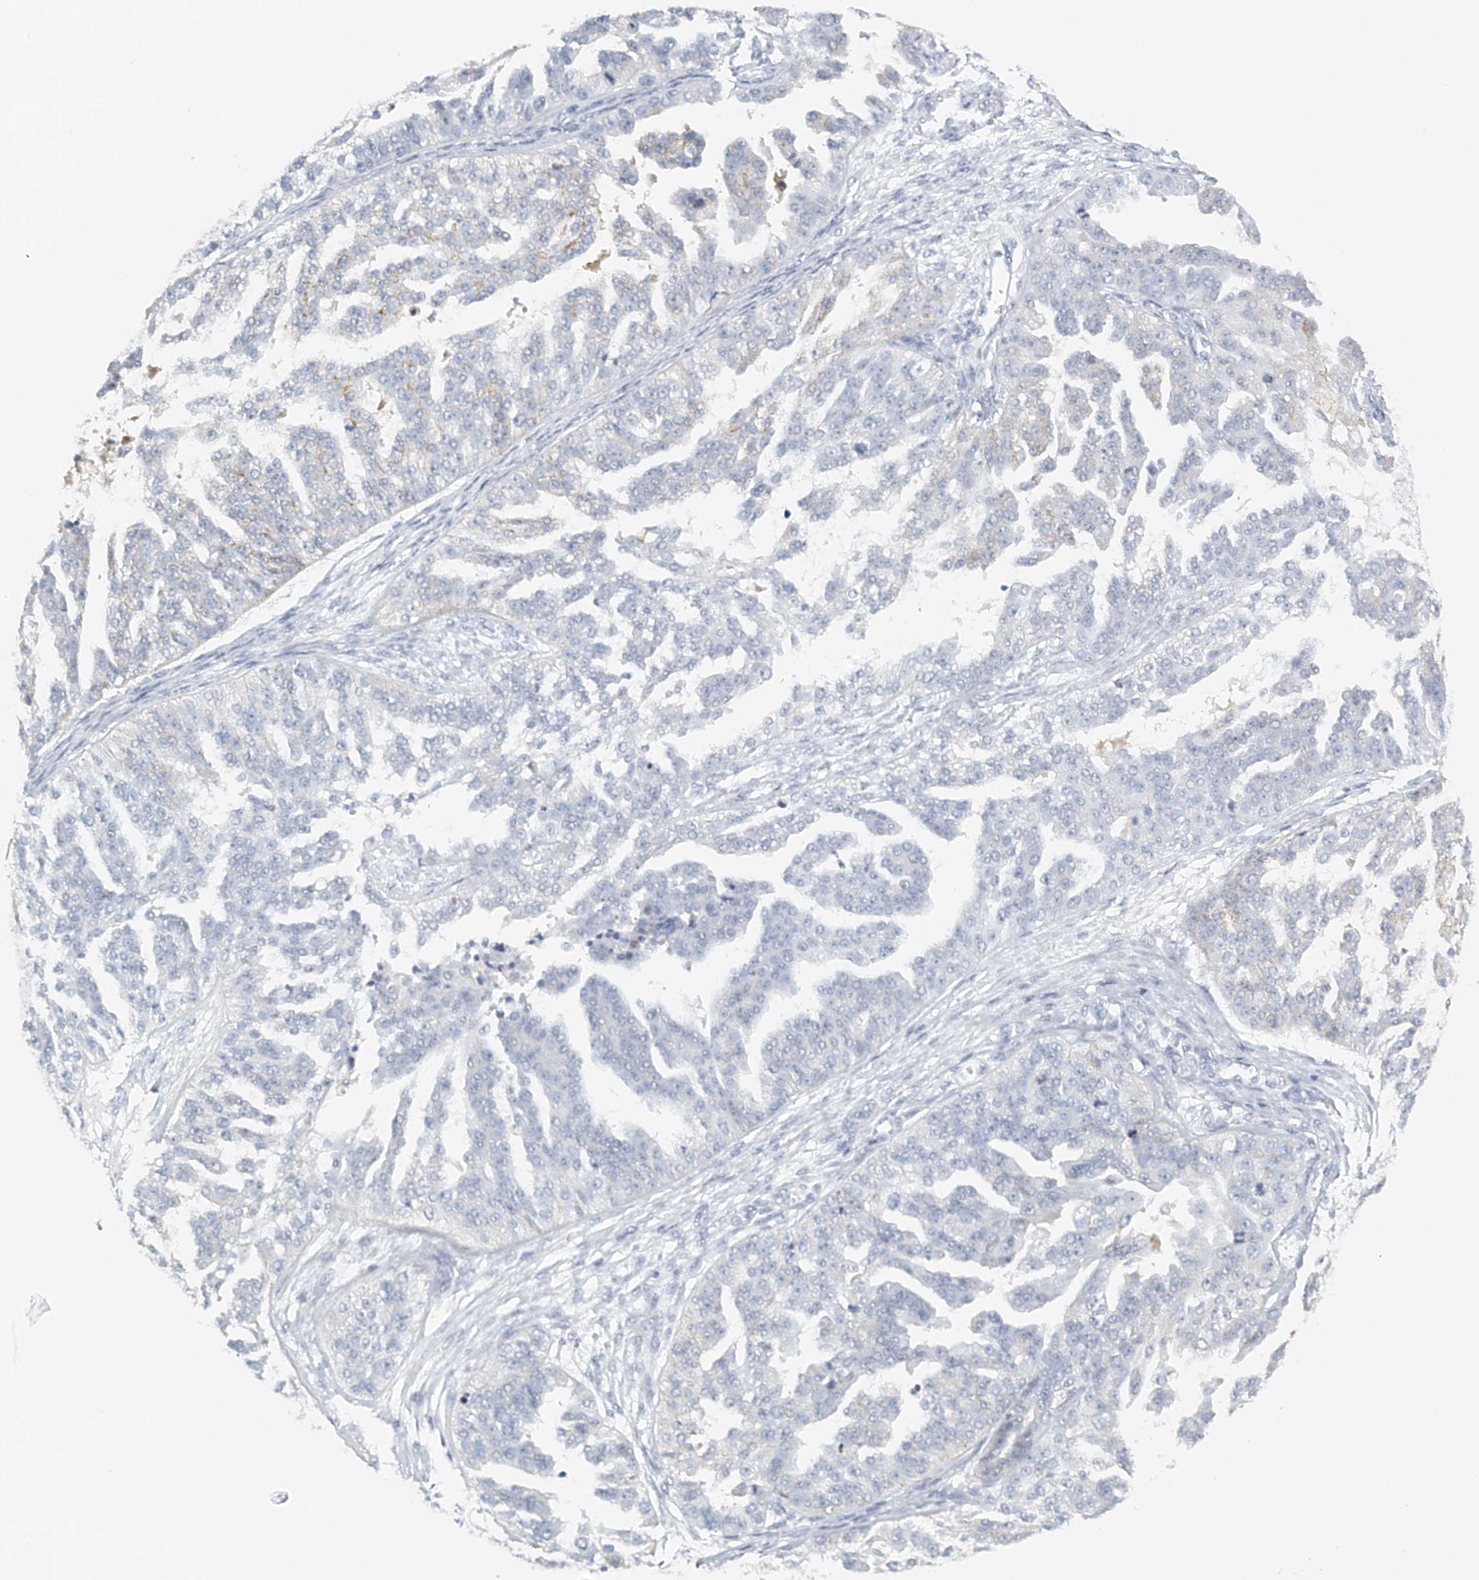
{"staining": {"intensity": "negative", "quantity": "none", "location": "none"}, "tissue": "ovarian cancer", "cell_type": "Tumor cells", "image_type": "cancer", "snomed": [{"axis": "morphology", "description": "Cystadenocarcinoma, serous, NOS"}, {"axis": "topography", "description": "Ovary"}], "caption": "Immunohistochemistry photomicrograph of neoplastic tissue: human ovarian serous cystadenocarcinoma stained with DAB (3,3'-diaminobenzidine) exhibits no significant protein positivity in tumor cells.", "gene": "FAT2", "patient": {"sex": "female", "age": 58}}